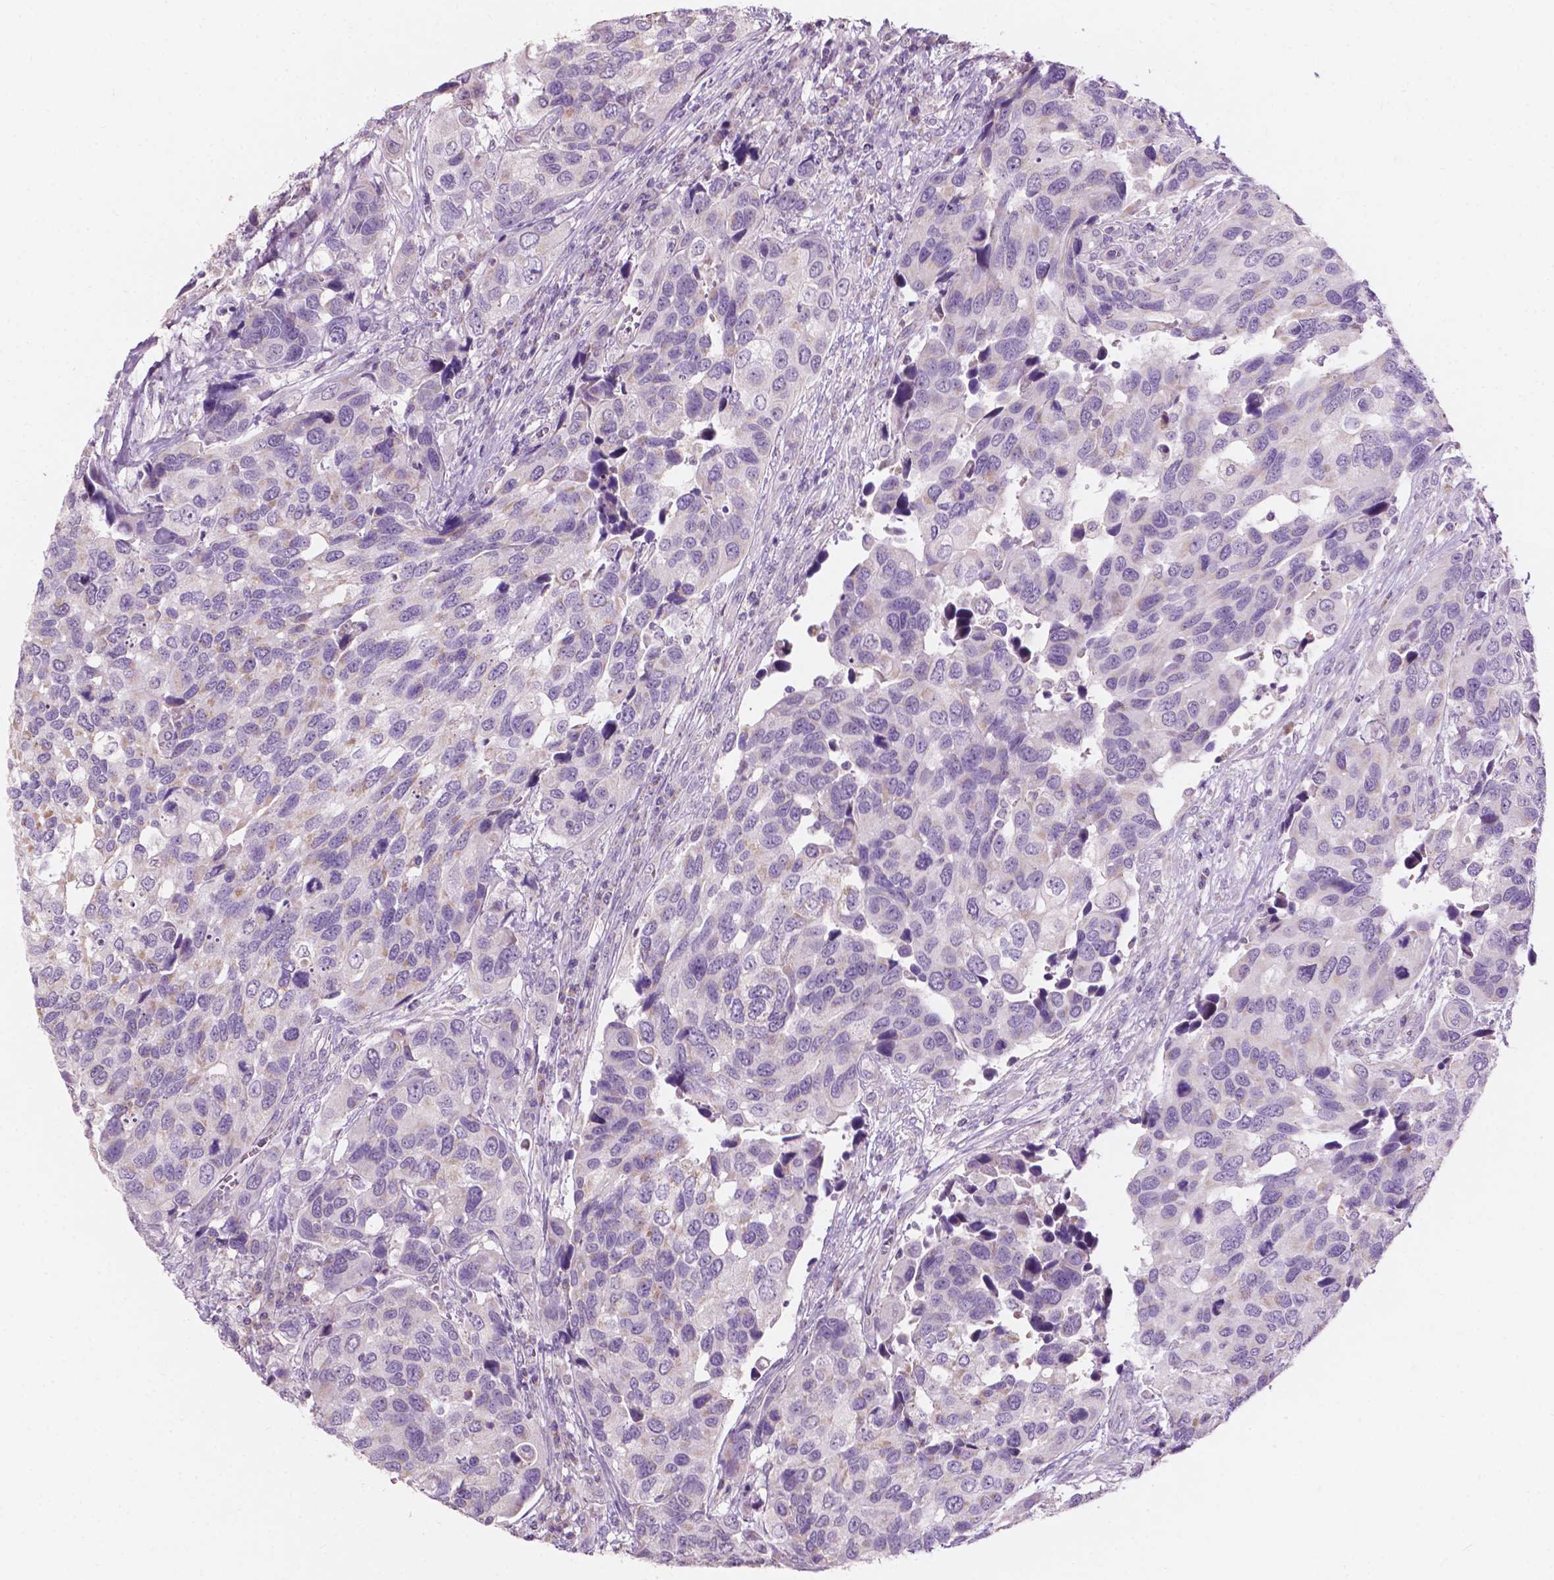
{"staining": {"intensity": "negative", "quantity": "none", "location": "none"}, "tissue": "urothelial cancer", "cell_type": "Tumor cells", "image_type": "cancer", "snomed": [{"axis": "morphology", "description": "Urothelial carcinoma, High grade"}, {"axis": "topography", "description": "Urinary bladder"}], "caption": "Urothelial carcinoma (high-grade) stained for a protein using IHC displays no staining tumor cells.", "gene": "NDUFS1", "patient": {"sex": "male", "age": 60}}